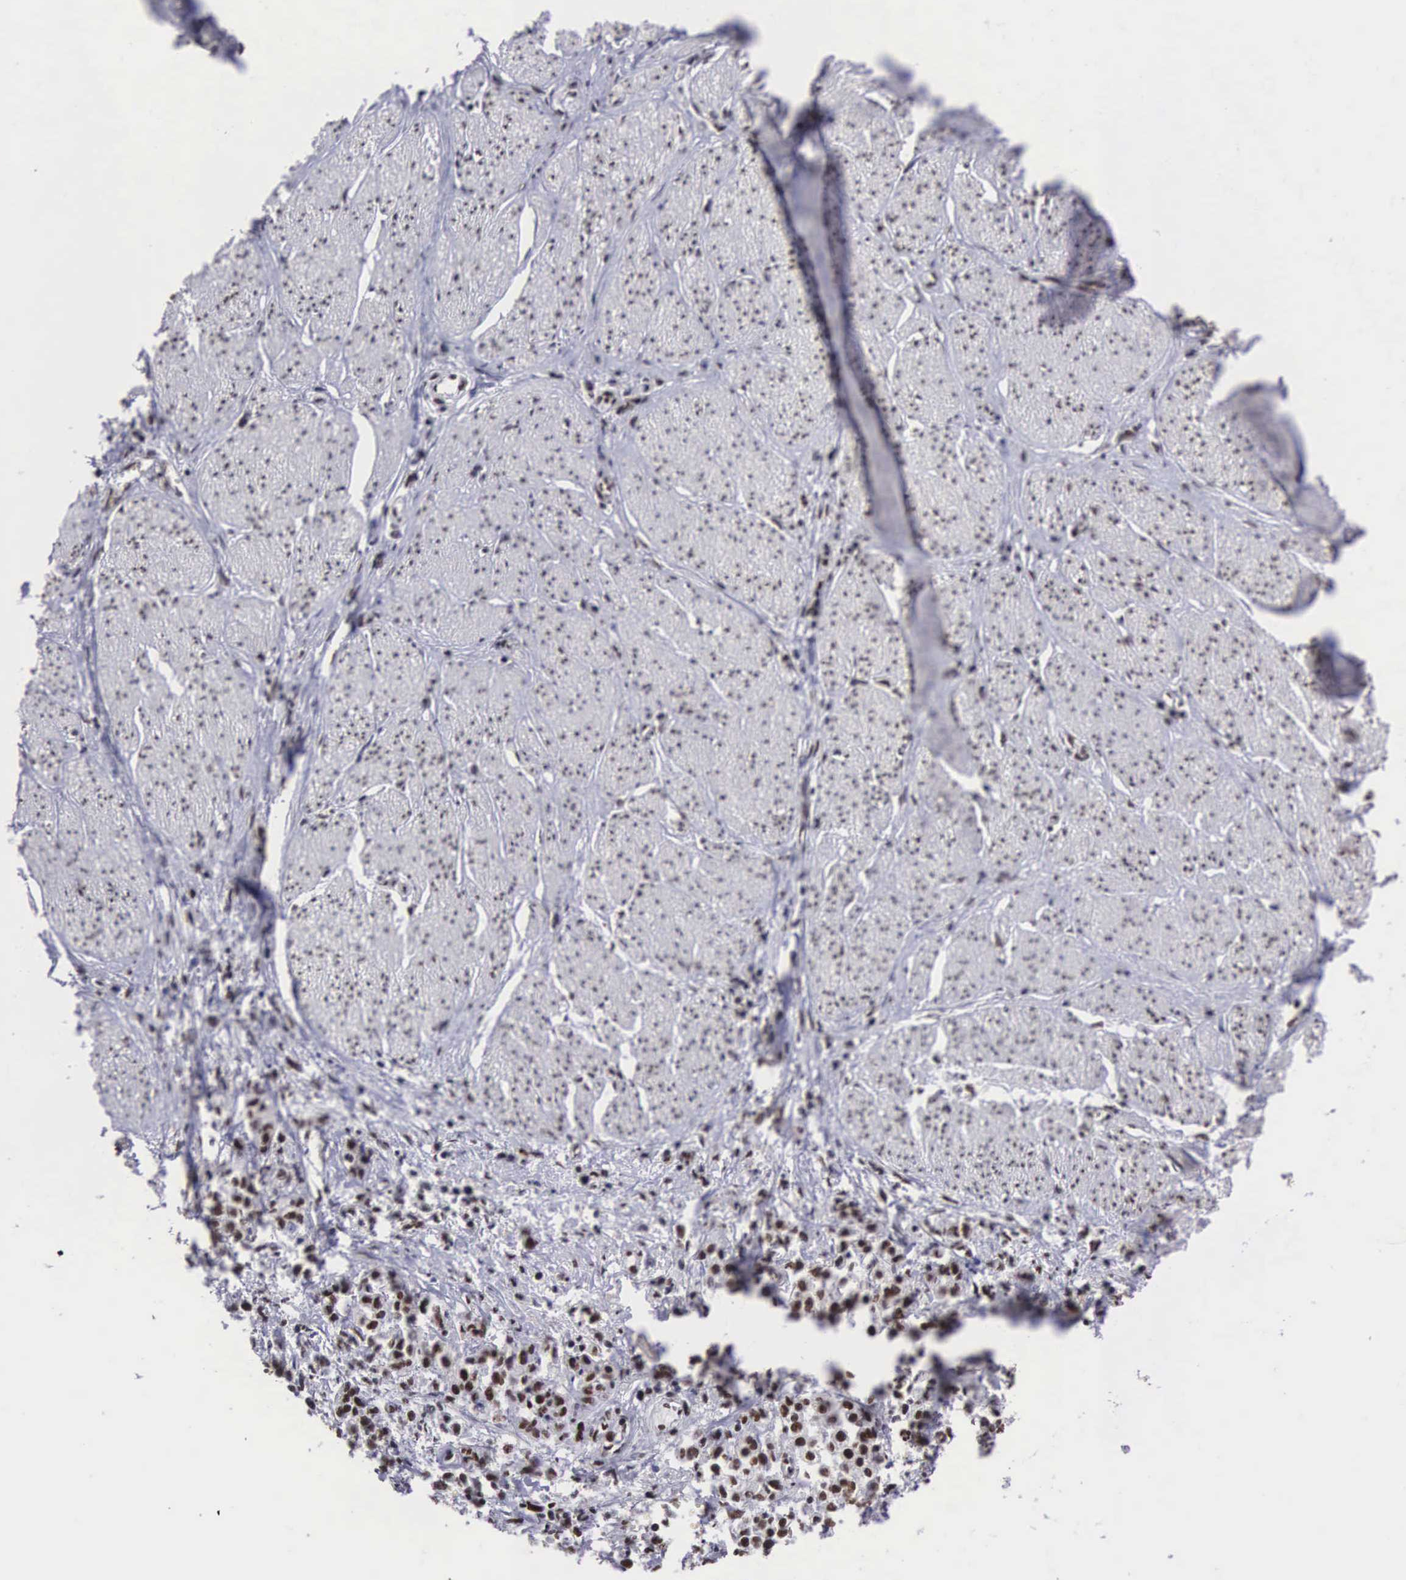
{"staining": {"intensity": "moderate", "quantity": ">75%", "location": "nuclear"}, "tissue": "stomach cancer", "cell_type": "Tumor cells", "image_type": "cancer", "snomed": [{"axis": "morphology", "description": "Adenocarcinoma, NOS"}, {"axis": "topography", "description": "Stomach"}], "caption": "About >75% of tumor cells in human stomach cancer (adenocarcinoma) reveal moderate nuclear protein expression as visualized by brown immunohistochemical staining.", "gene": "SF3A1", "patient": {"sex": "male", "age": 72}}